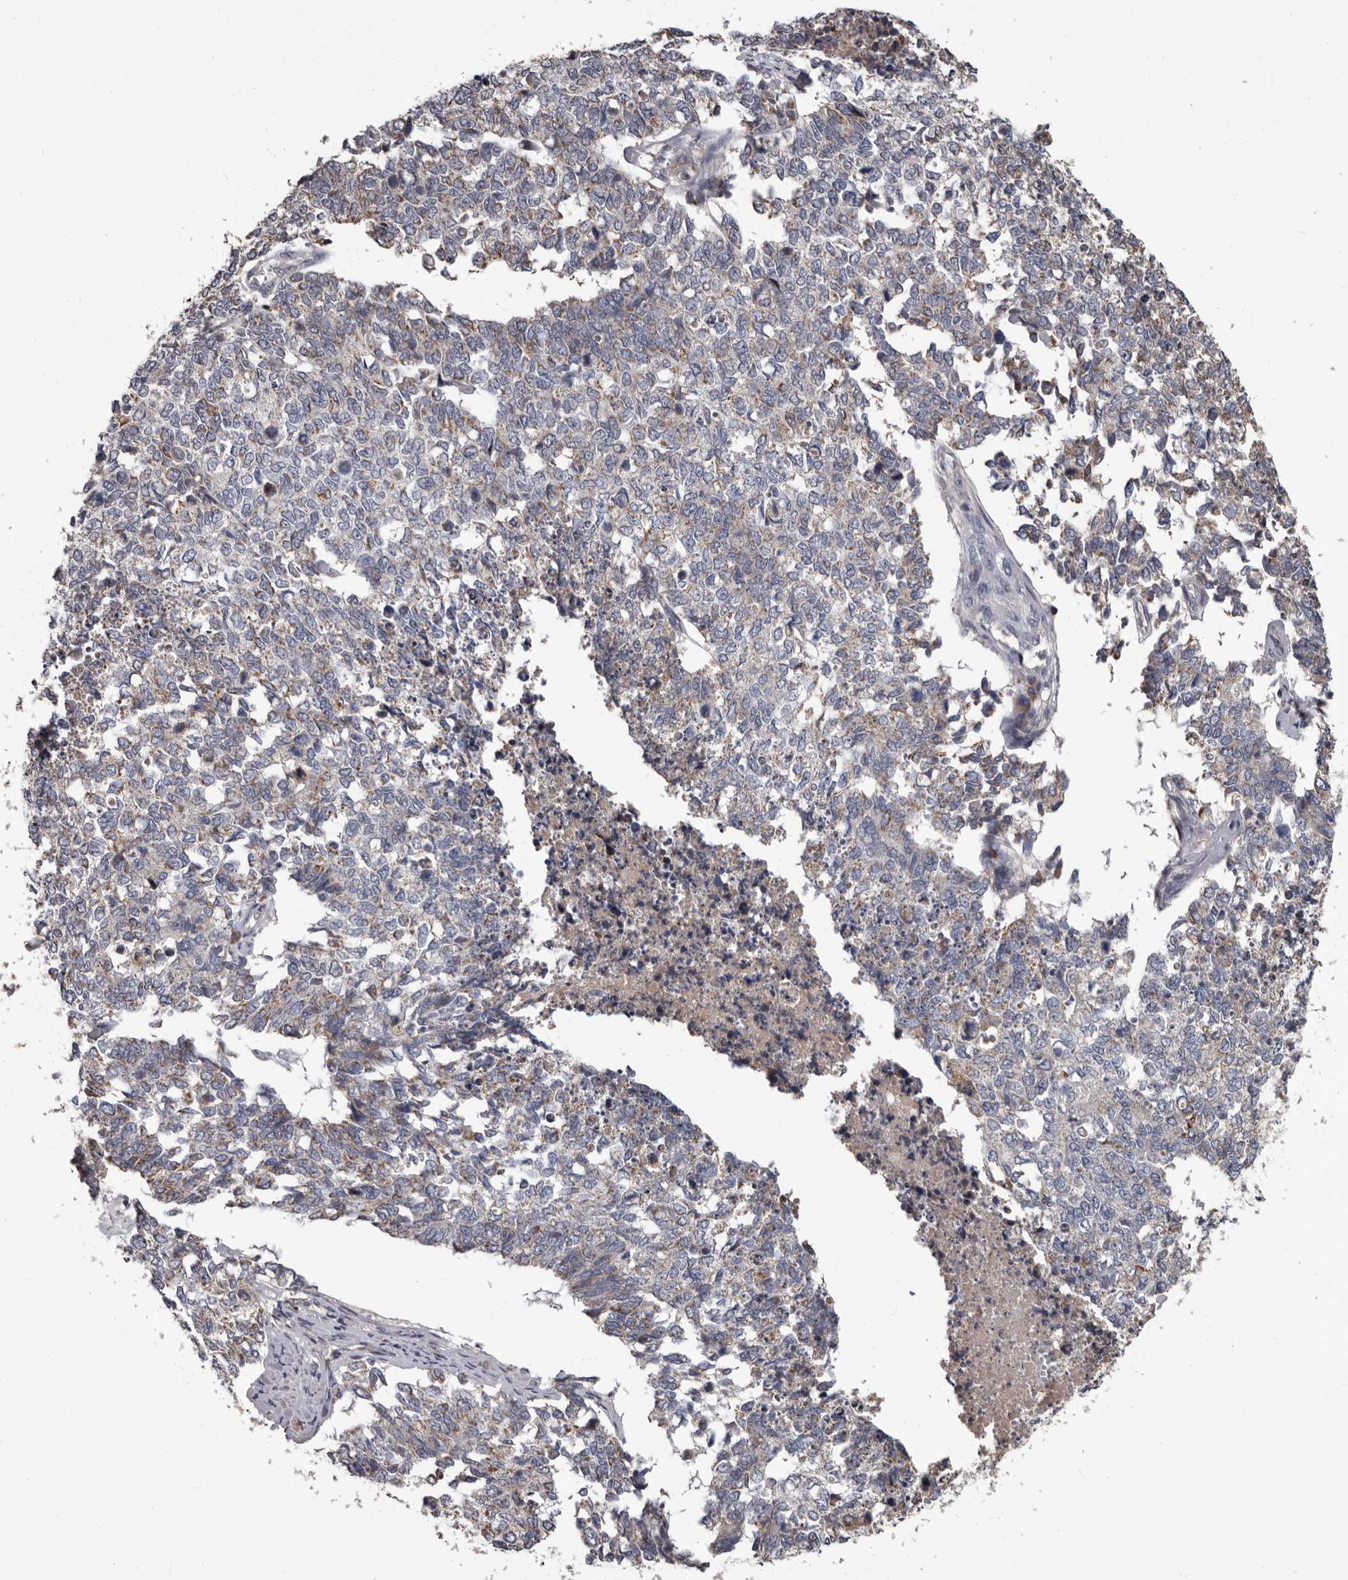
{"staining": {"intensity": "weak", "quantity": "<25%", "location": "cytoplasmic/membranous"}, "tissue": "cervical cancer", "cell_type": "Tumor cells", "image_type": "cancer", "snomed": [{"axis": "morphology", "description": "Squamous cell carcinoma, NOS"}, {"axis": "topography", "description": "Cervix"}], "caption": "An IHC photomicrograph of cervical cancer (squamous cell carcinoma) is shown. There is no staining in tumor cells of cervical cancer (squamous cell carcinoma). (DAB (3,3'-diaminobenzidine) immunohistochemistry visualized using brightfield microscopy, high magnification).", "gene": "ALDH5A1", "patient": {"sex": "female", "age": 63}}